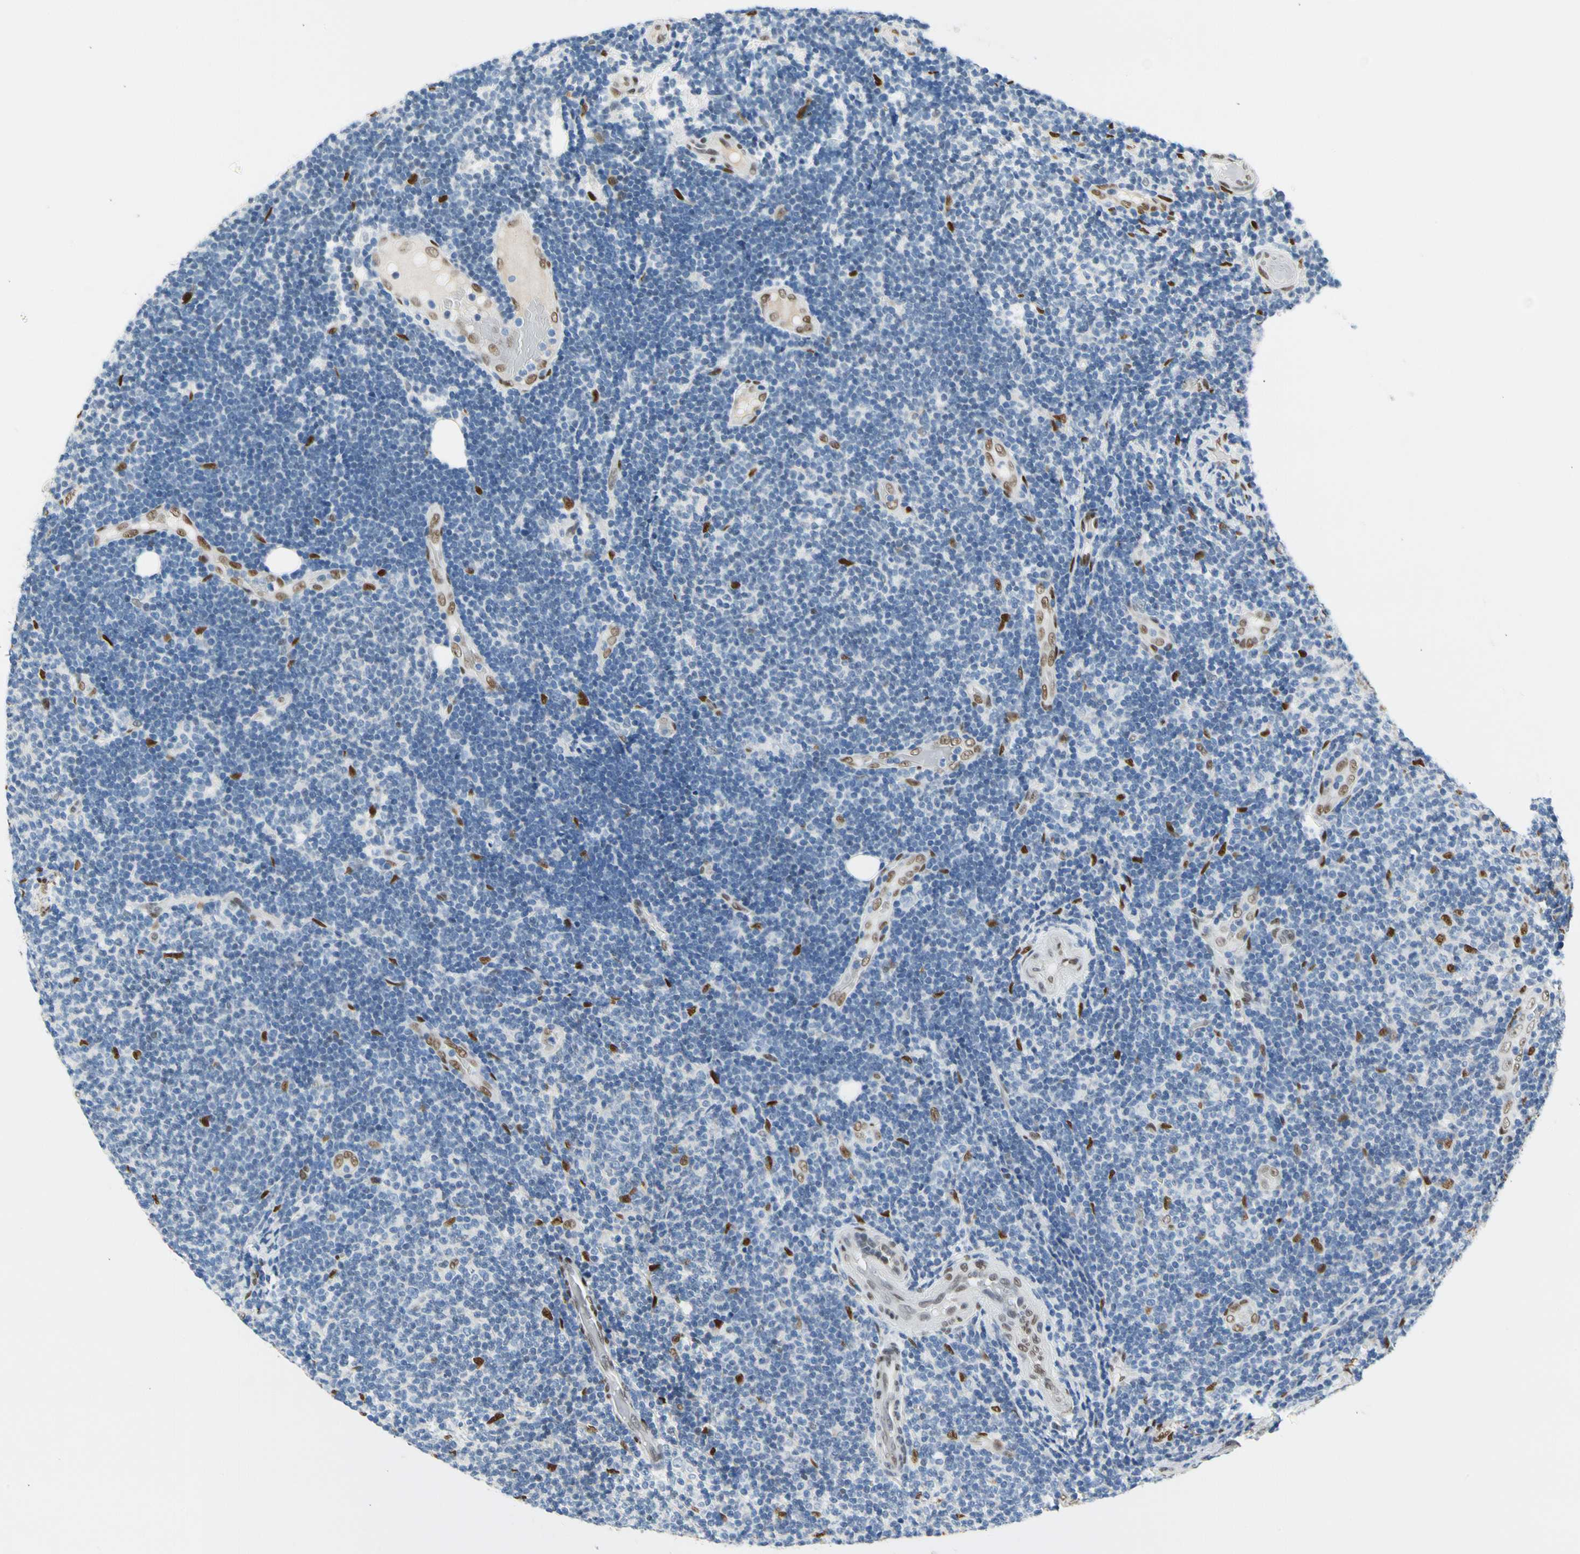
{"staining": {"intensity": "negative", "quantity": "none", "location": "none"}, "tissue": "lymphoma", "cell_type": "Tumor cells", "image_type": "cancer", "snomed": [{"axis": "morphology", "description": "Malignant lymphoma, non-Hodgkin's type, Low grade"}, {"axis": "topography", "description": "Lymph node"}], "caption": "IHC histopathology image of malignant lymphoma, non-Hodgkin's type (low-grade) stained for a protein (brown), which exhibits no expression in tumor cells.", "gene": "NFIA", "patient": {"sex": "male", "age": 83}}